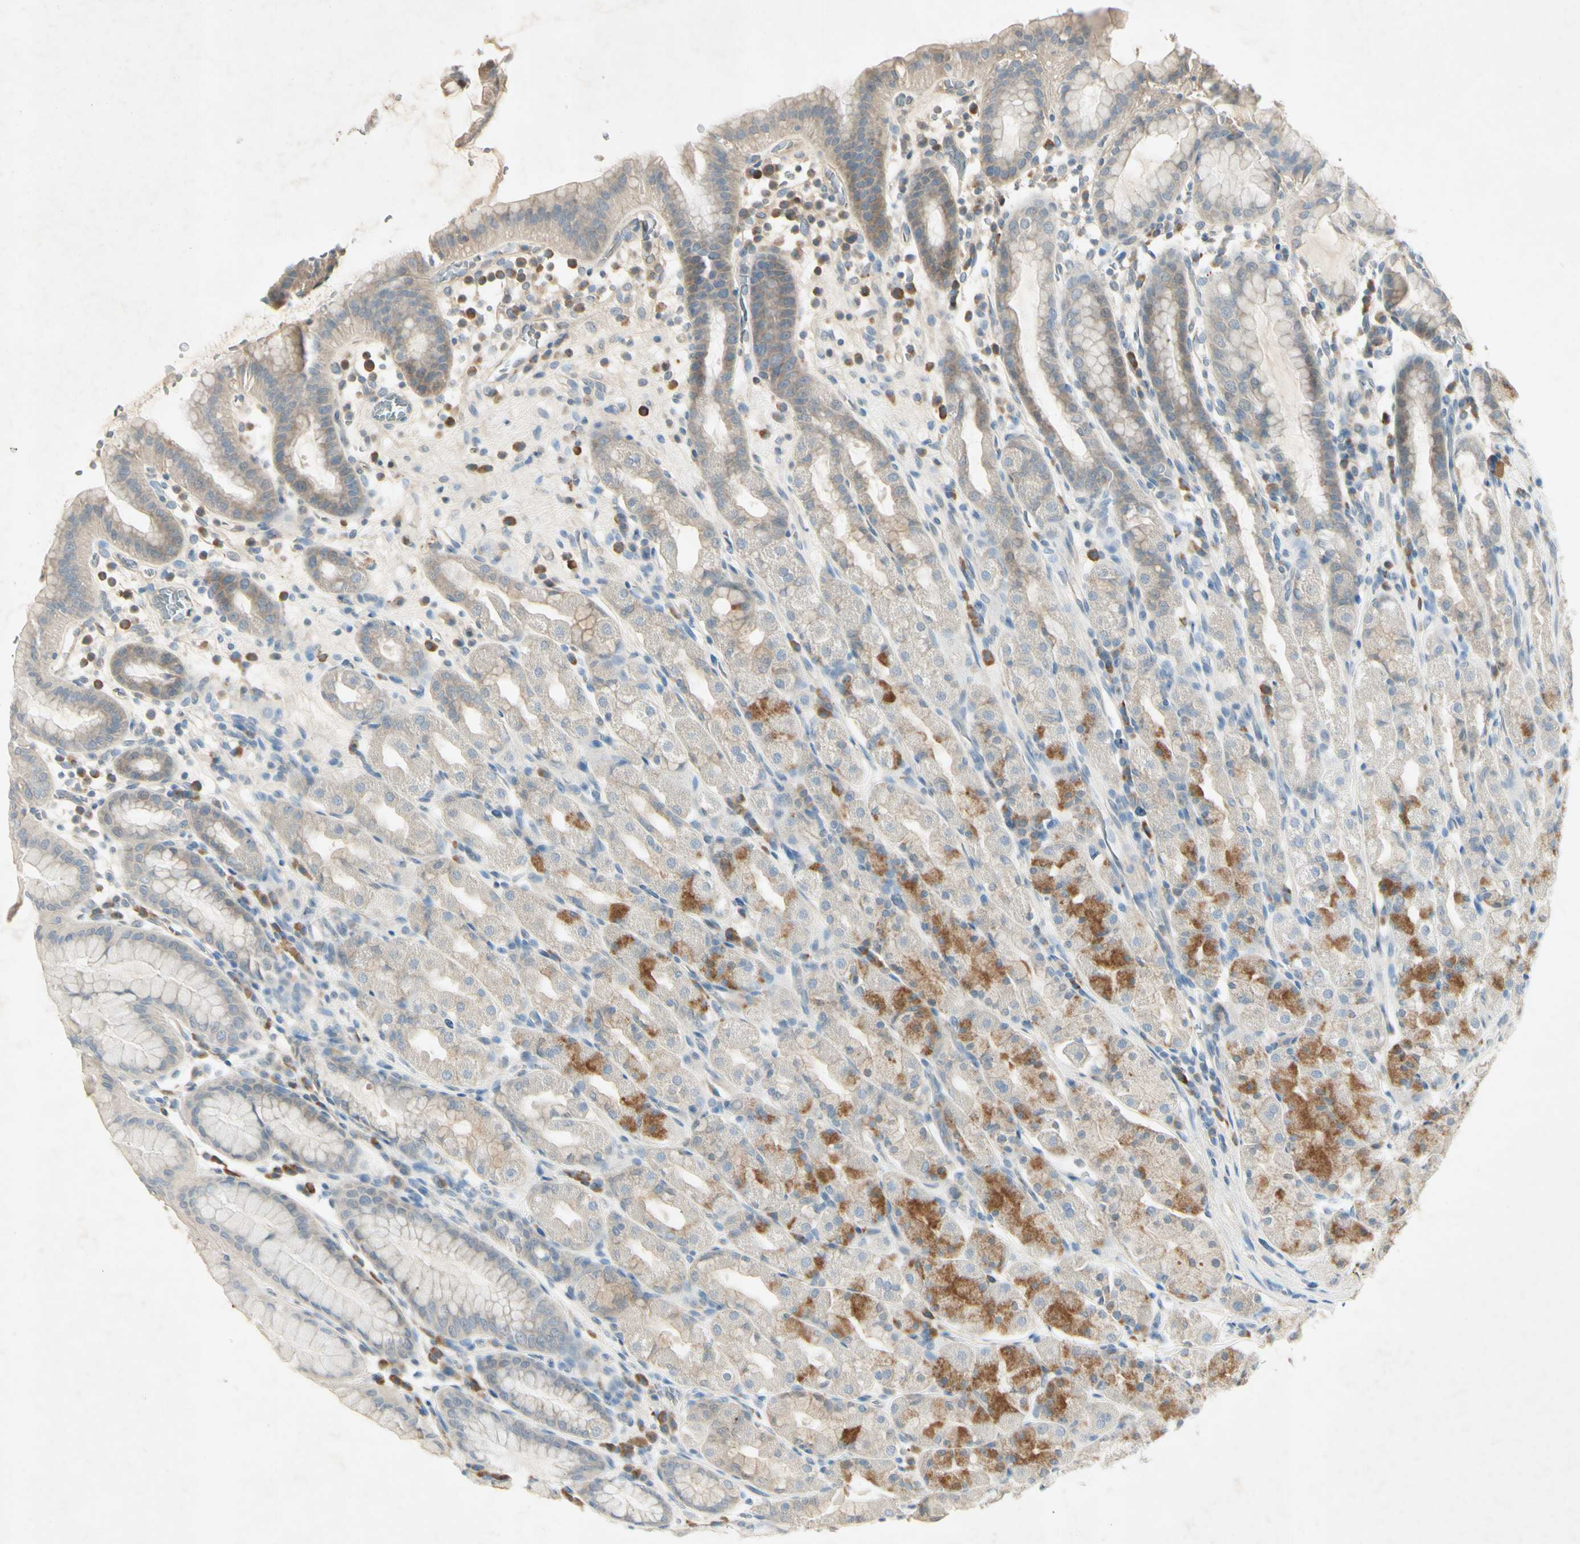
{"staining": {"intensity": "moderate", "quantity": "<25%", "location": "cytoplasmic/membranous"}, "tissue": "stomach", "cell_type": "Glandular cells", "image_type": "normal", "snomed": [{"axis": "morphology", "description": "Normal tissue, NOS"}, {"axis": "topography", "description": "Stomach, upper"}], "caption": "A brown stain shows moderate cytoplasmic/membranous expression of a protein in glandular cells of benign human stomach. The protein of interest is stained brown, and the nuclei are stained in blue (DAB IHC with brightfield microscopy, high magnification).", "gene": "AATK", "patient": {"sex": "male", "age": 68}}